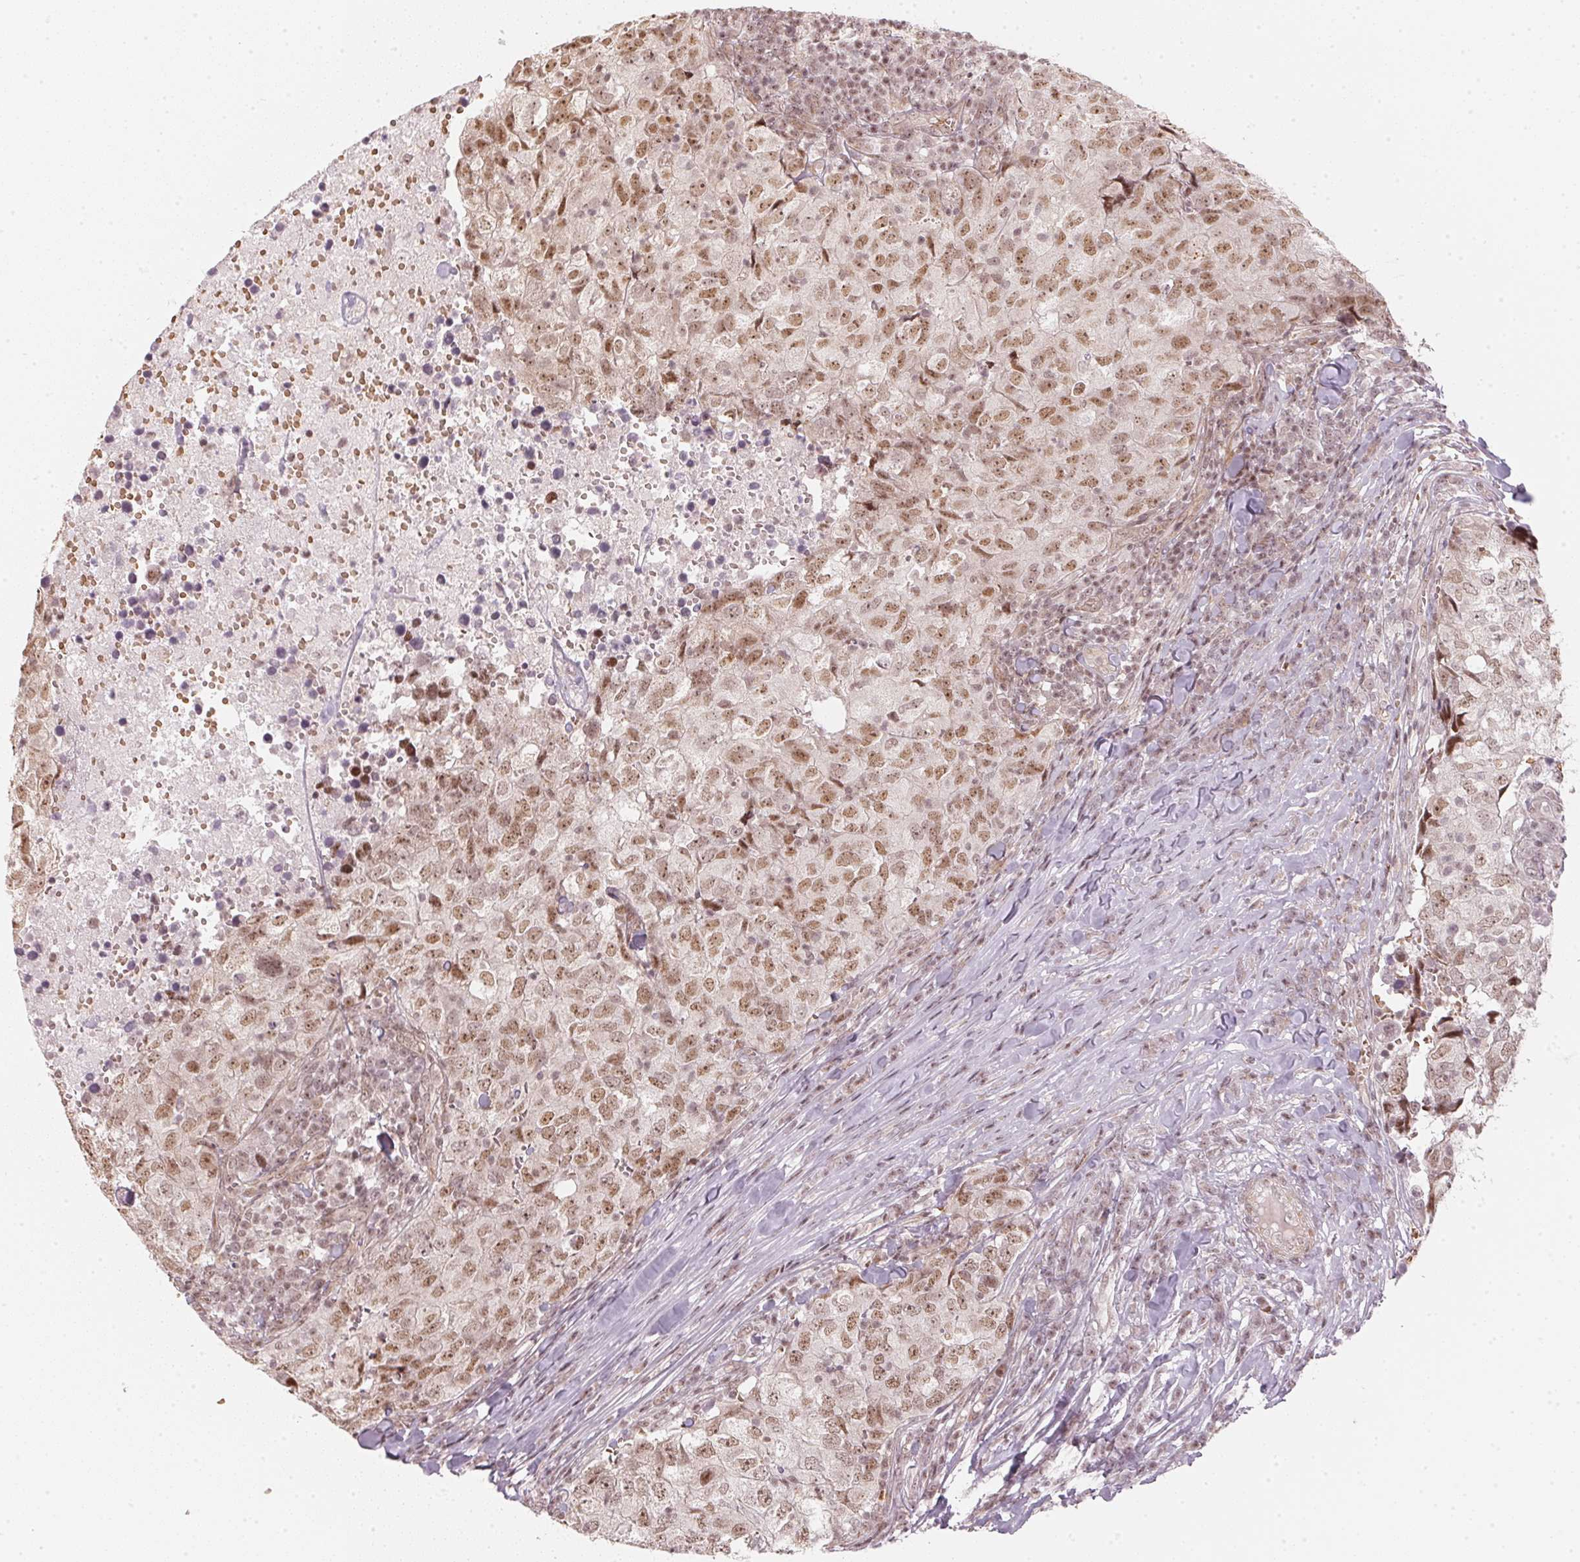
{"staining": {"intensity": "moderate", "quantity": ">75%", "location": "nuclear"}, "tissue": "breast cancer", "cell_type": "Tumor cells", "image_type": "cancer", "snomed": [{"axis": "morphology", "description": "Duct carcinoma"}, {"axis": "topography", "description": "Breast"}], "caption": "Breast infiltrating ductal carcinoma stained with DAB immunohistochemistry demonstrates medium levels of moderate nuclear positivity in approximately >75% of tumor cells. Nuclei are stained in blue.", "gene": "KAT6A", "patient": {"sex": "female", "age": 30}}